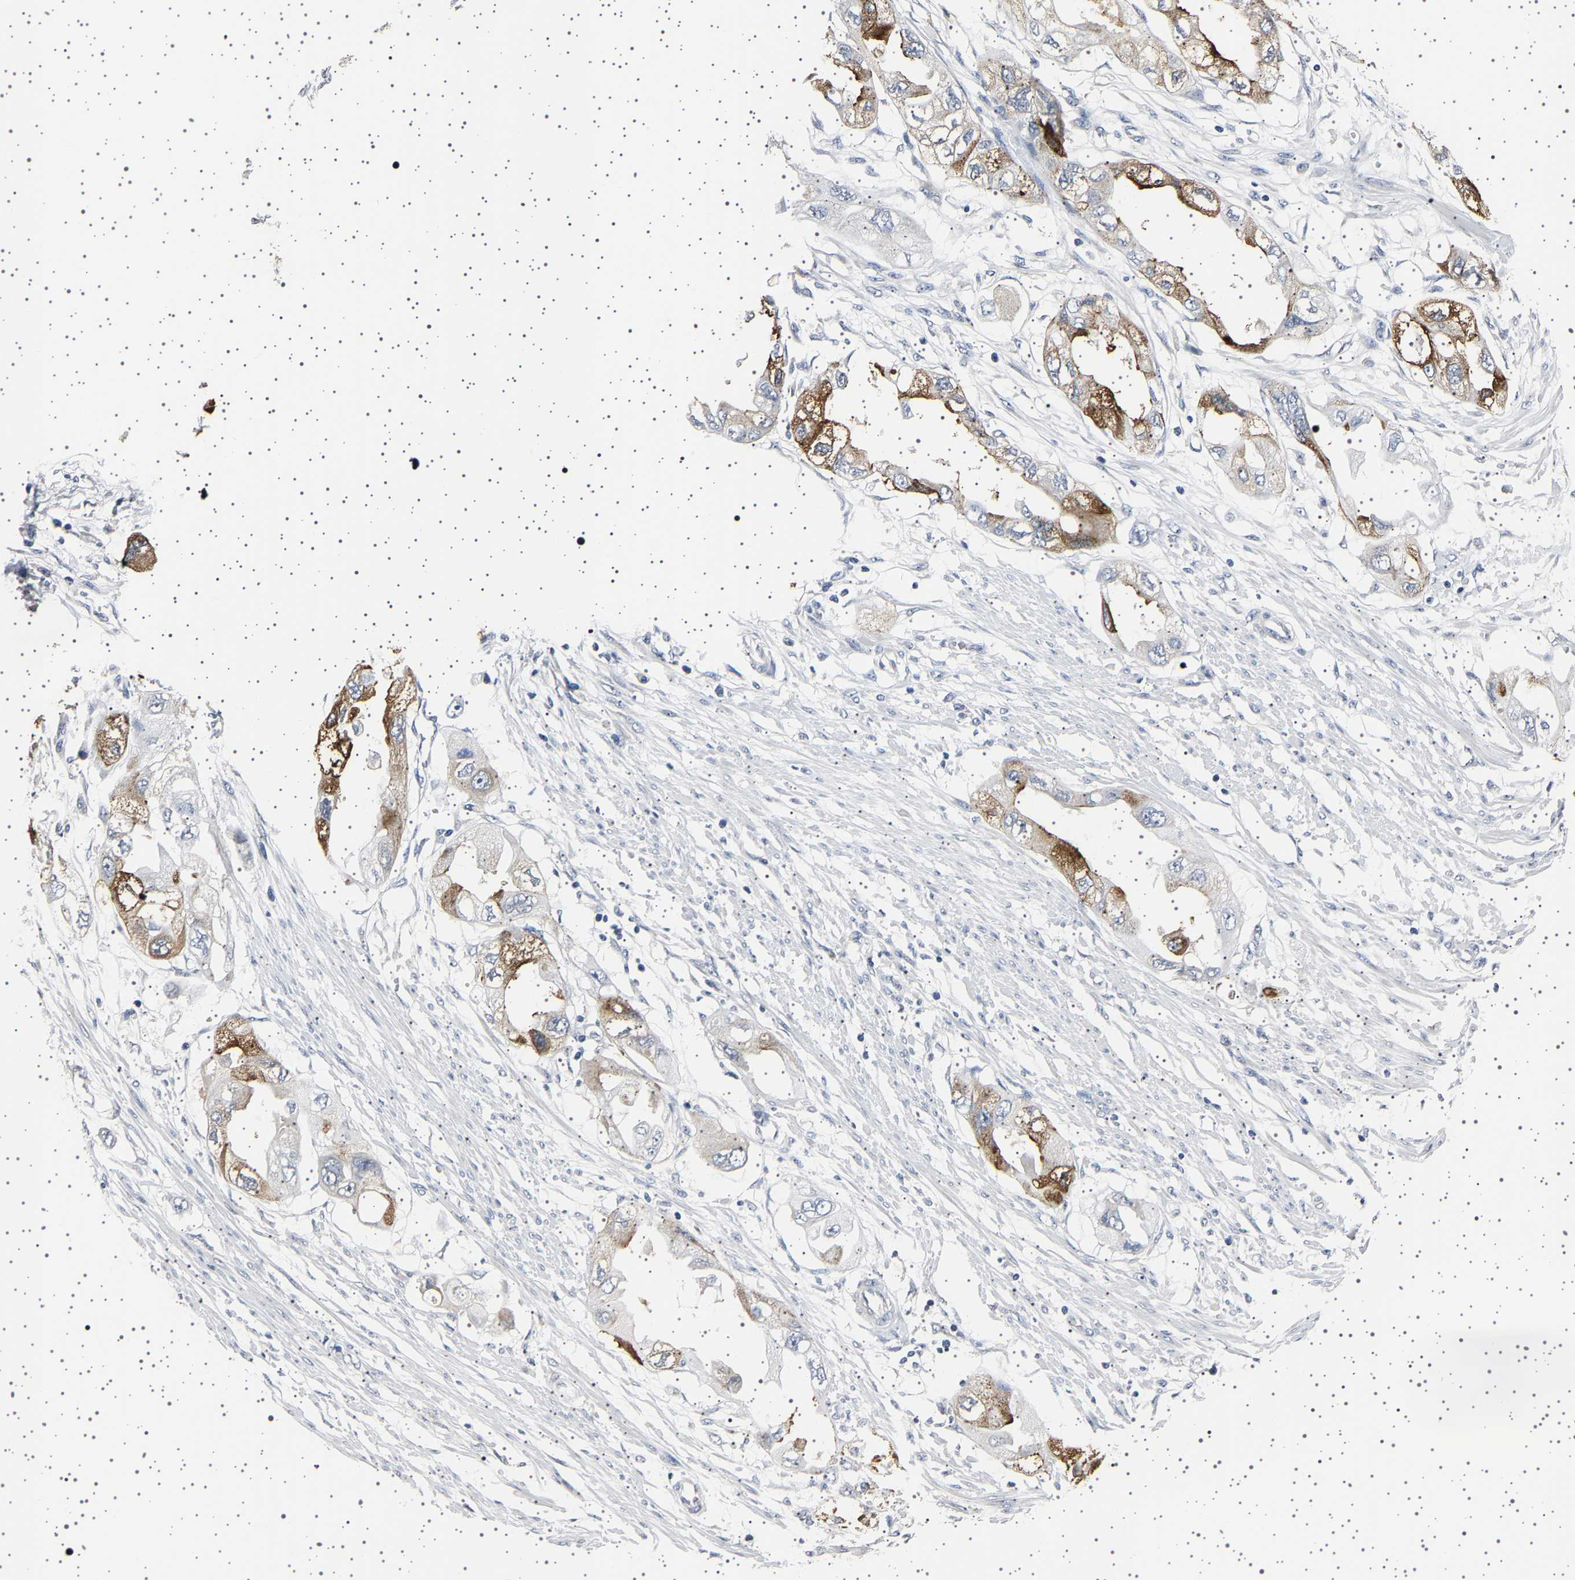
{"staining": {"intensity": "moderate", "quantity": "25%-75%", "location": "cytoplasmic/membranous"}, "tissue": "endometrial cancer", "cell_type": "Tumor cells", "image_type": "cancer", "snomed": [{"axis": "morphology", "description": "Adenocarcinoma, NOS"}, {"axis": "topography", "description": "Endometrium"}], "caption": "Adenocarcinoma (endometrial) was stained to show a protein in brown. There is medium levels of moderate cytoplasmic/membranous expression in about 25%-75% of tumor cells.", "gene": "IL10RB", "patient": {"sex": "female", "age": 67}}